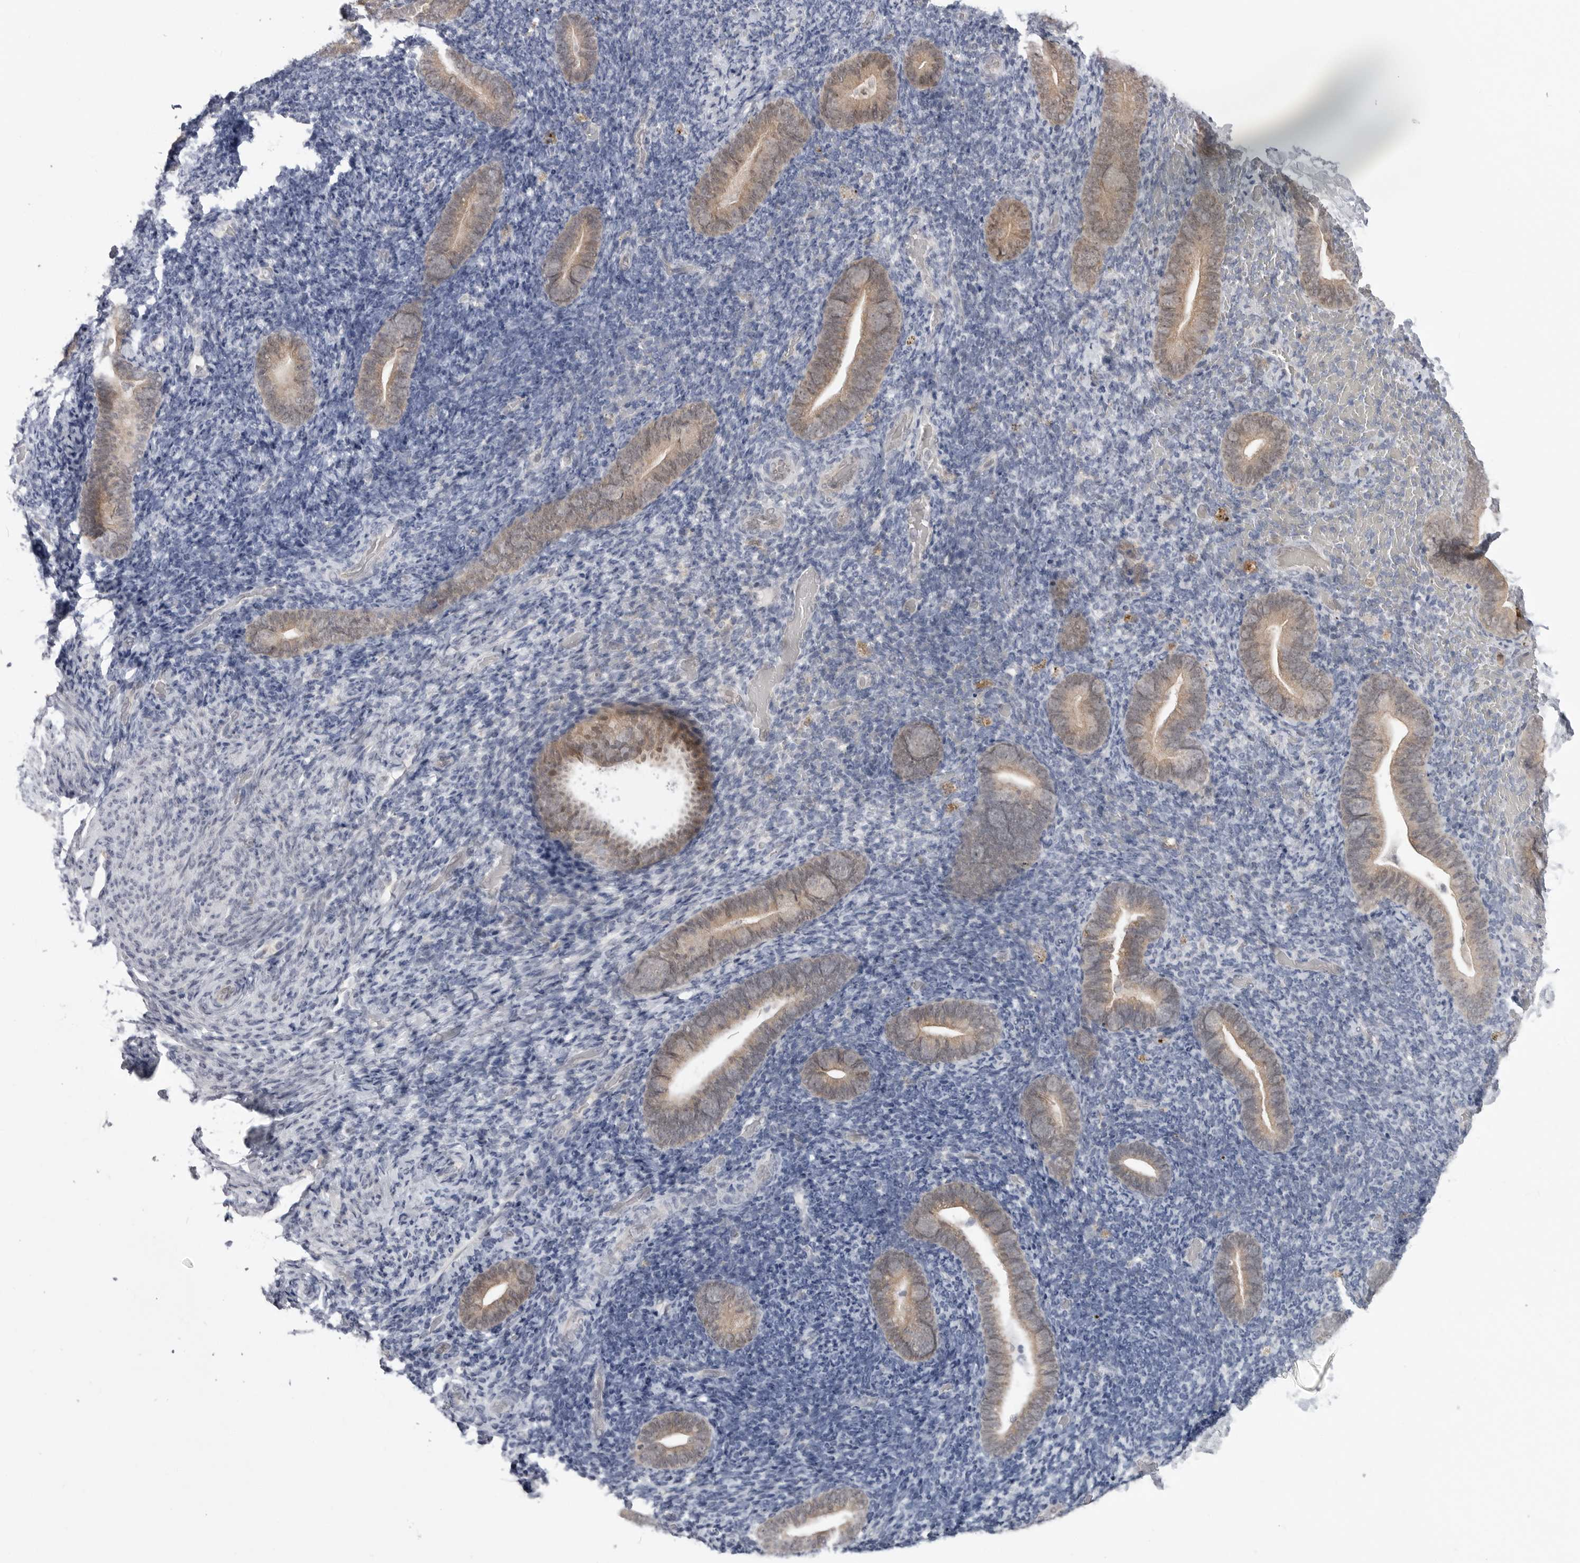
{"staining": {"intensity": "negative", "quantity": "none", "location": "none"}, "tissue": "endometrium", "cell_type": "Cells in endometrial stroma", "image_type": "normal", "snomed": [{"axis": "morphology", "description": "Normal tissue, NOS"}, {"axis": "topography", "description": "Endometrium"}], "caption": "Cells in endometrial stroma show no significant staining in unremarkable endometrium. (Brightfield microscopy of DAB (3,3'-diaminobenzidine) immunohistochemistry at high magnification).", "gene": "PNPO", "patient": {"sex": "female", "age": 51}}